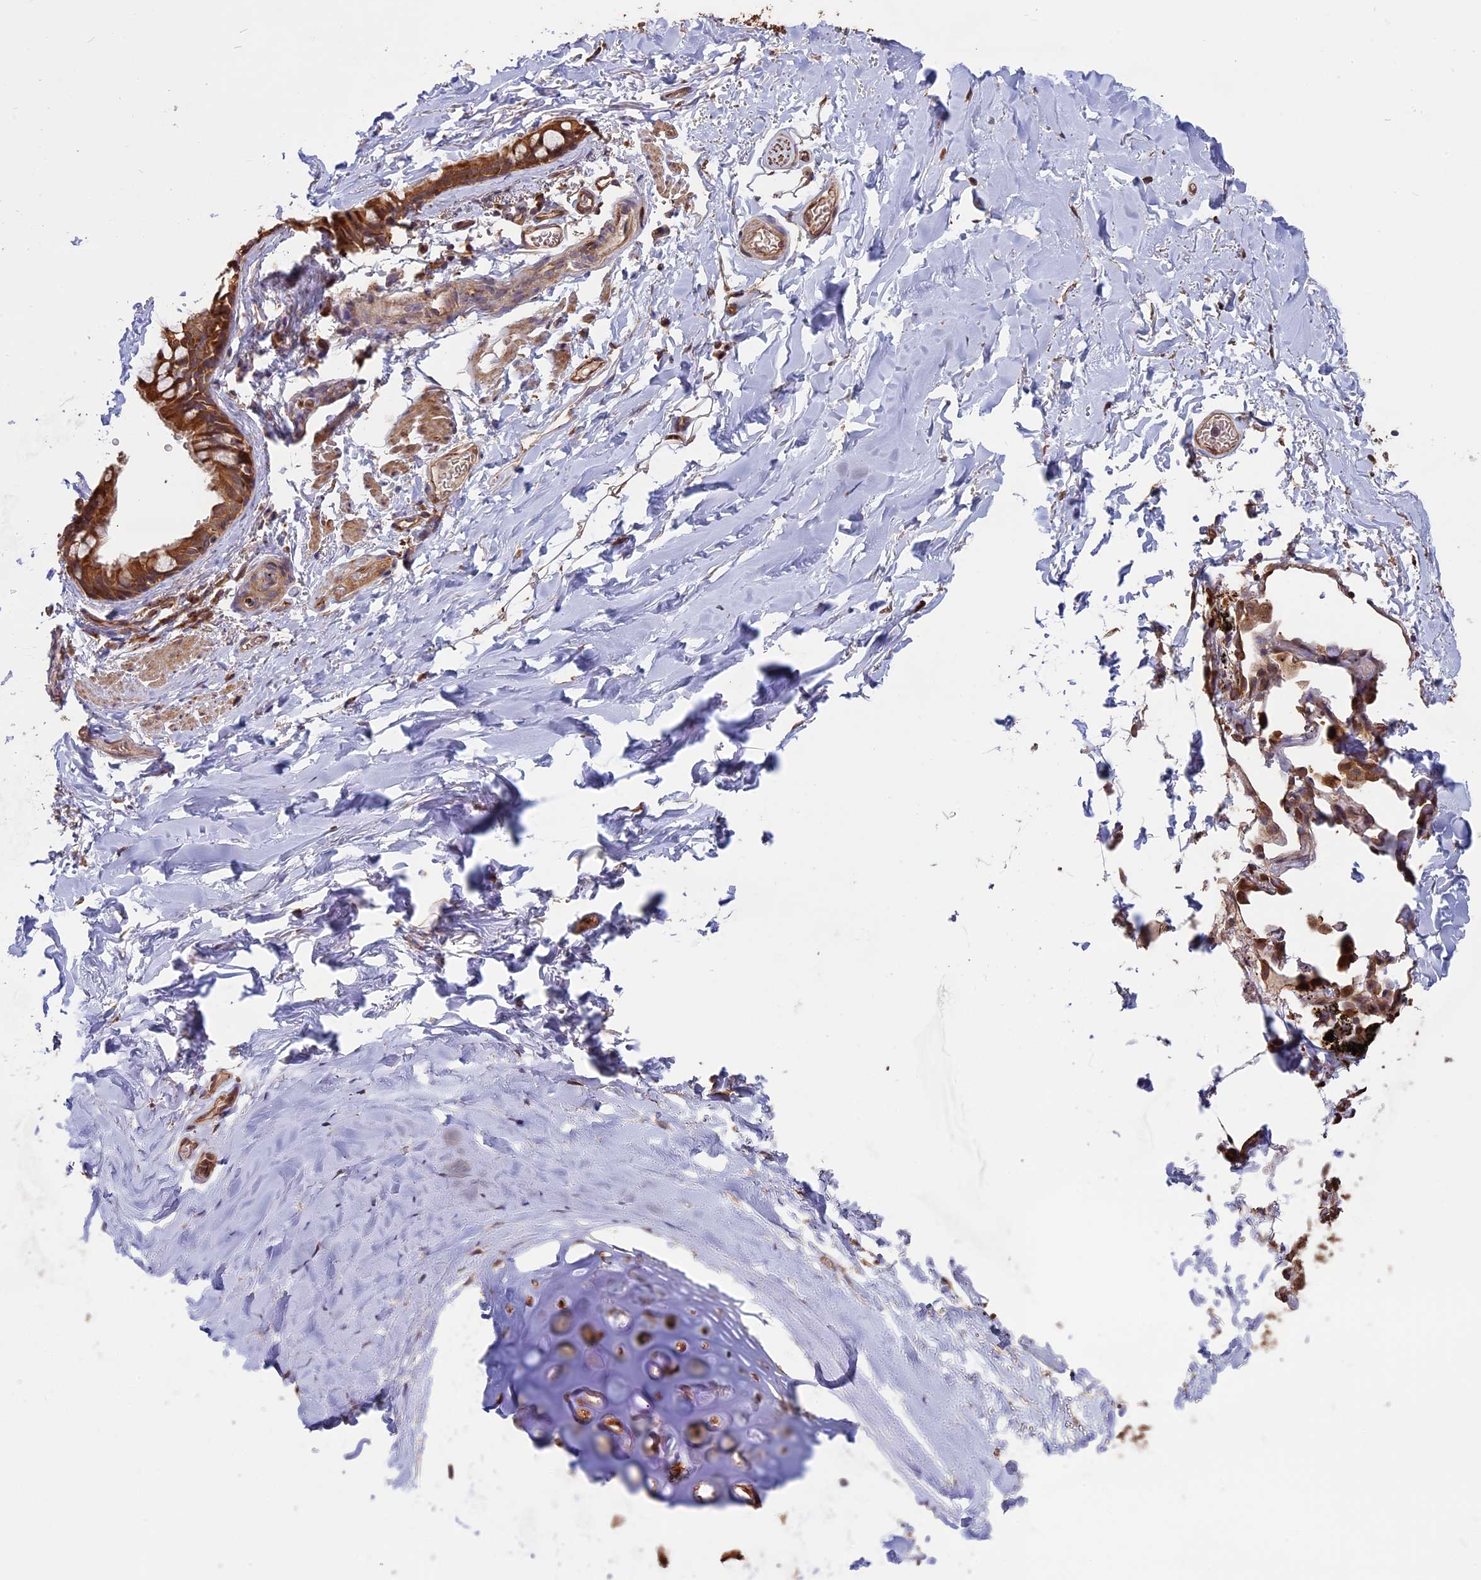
{"staining": {"intensity": "moderate", "quantity": "25%-75%", "location": "cytoplasmic/membranous,nuclear"}, "tissue": "adipose tissue", "cell_type": "Adipocytes", "image_type": "normal", "snomed": [{"axis": "morphology", "description": "Normal tissue, NOS"}, {"axis": "topography", "description": "Lymph node"}, {"axis": "topography", "description": "Bronchus"}], "caption": "High-magnification brightfield microscopy of normal adipose tissue stained with DAB (brown) and counterstained with hematoxylin (blue). adipocytes exhibit moderate cytoplasmic/membranous,nuclear positivity is appreciated in about25%-75% of cells.", "gene": "VWA3A", "patient": {"sex": "male", "age": 63}}